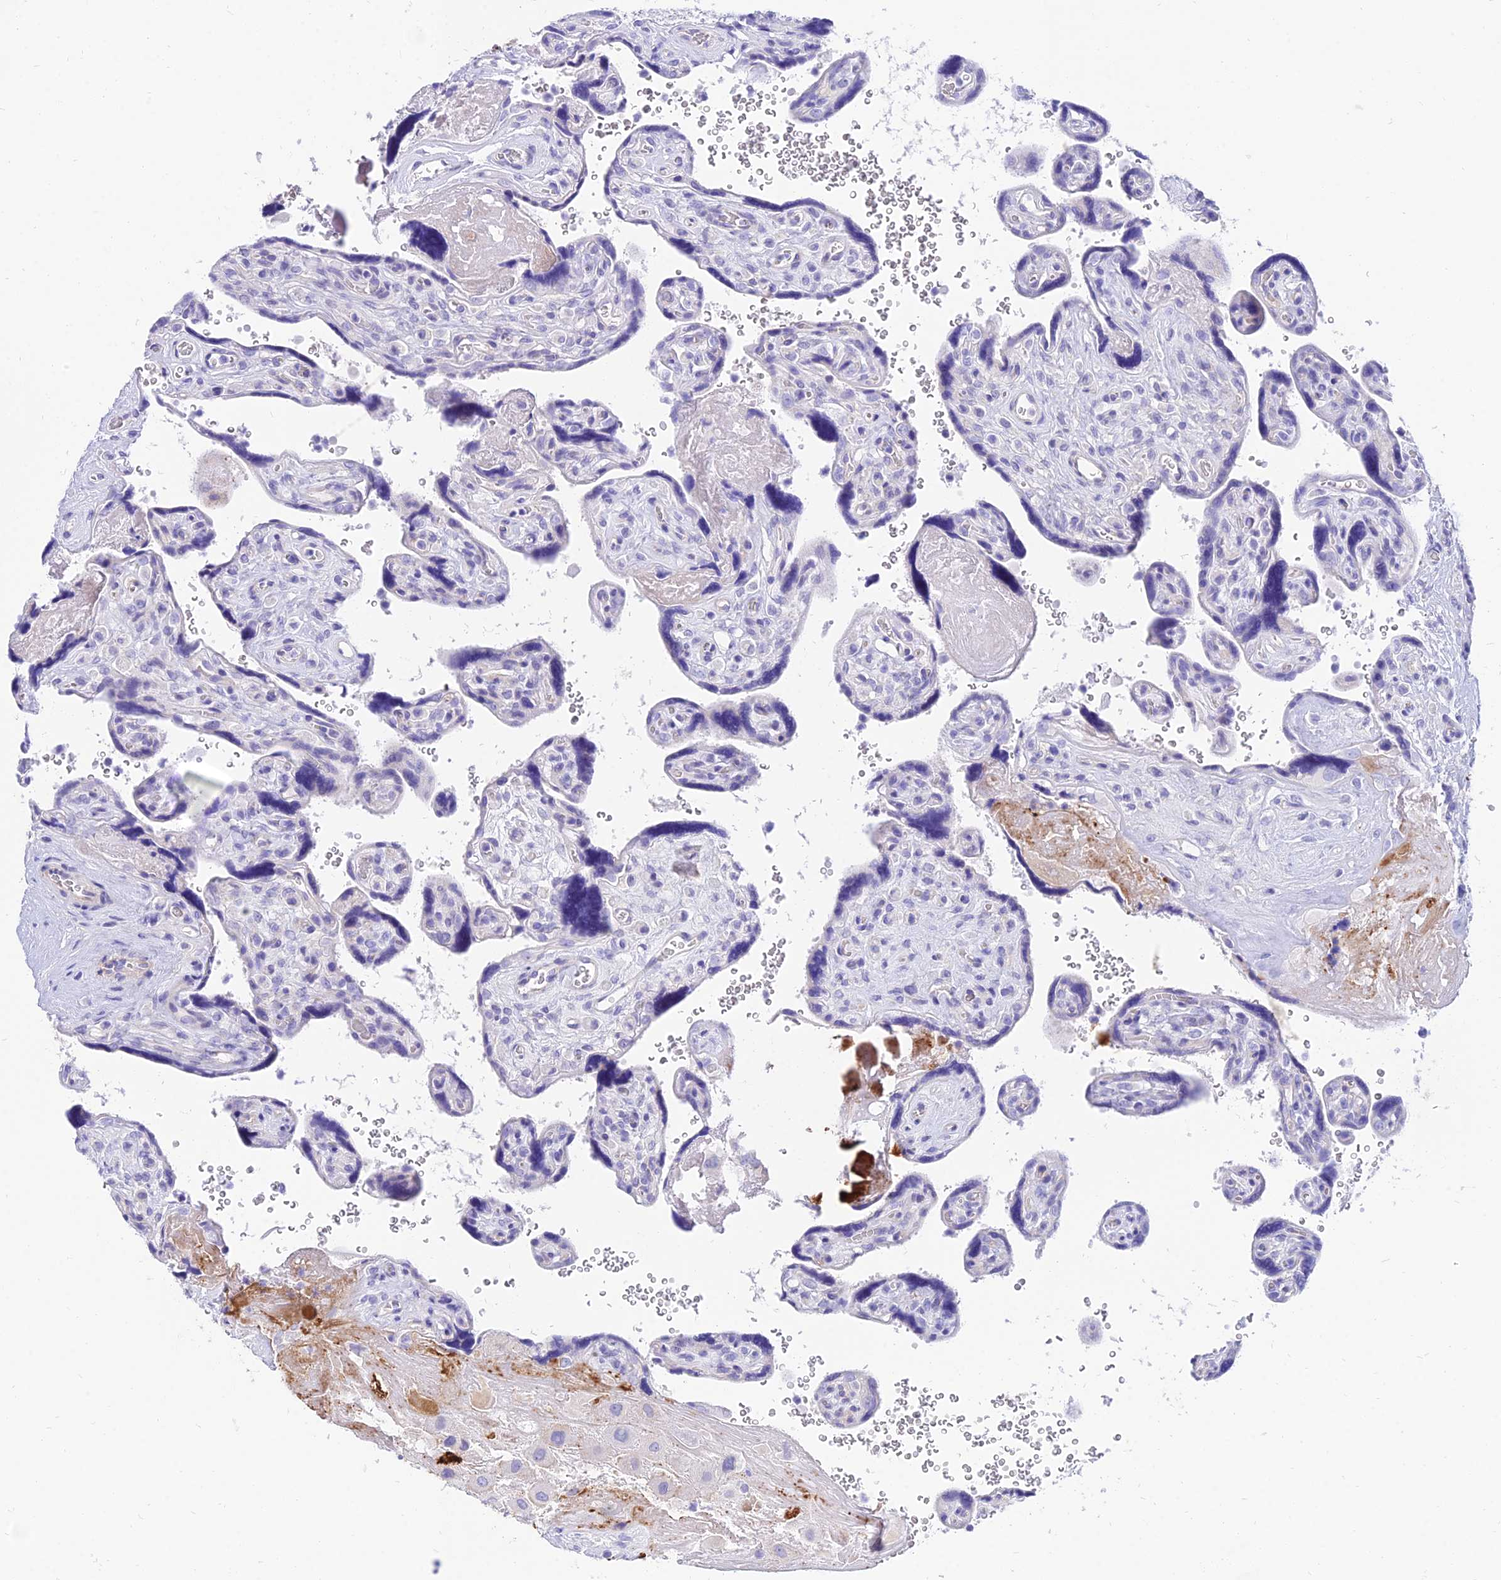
{"staining": {"intensity": "negative", "quantity": "none", "location": "none"}, "tissue": "placenta", "cell_type": "Trophoblastic cells", "image_type": "normal", "snomed": [{"axis": "morphology", "description": "Normal tissue, NOS"}, {"axis": "topography", "description": "Placenta"}], "caption": "Trophoblastic cells are negative for brown protein staining in normal placenta. (Stains: DAB immunohistochemistry with hematoxylin counter stain, Microscopy: brightfield microscopy at high magnification).", "gene": "TAC3", "patient": {"sex": "female", "age": 39}}